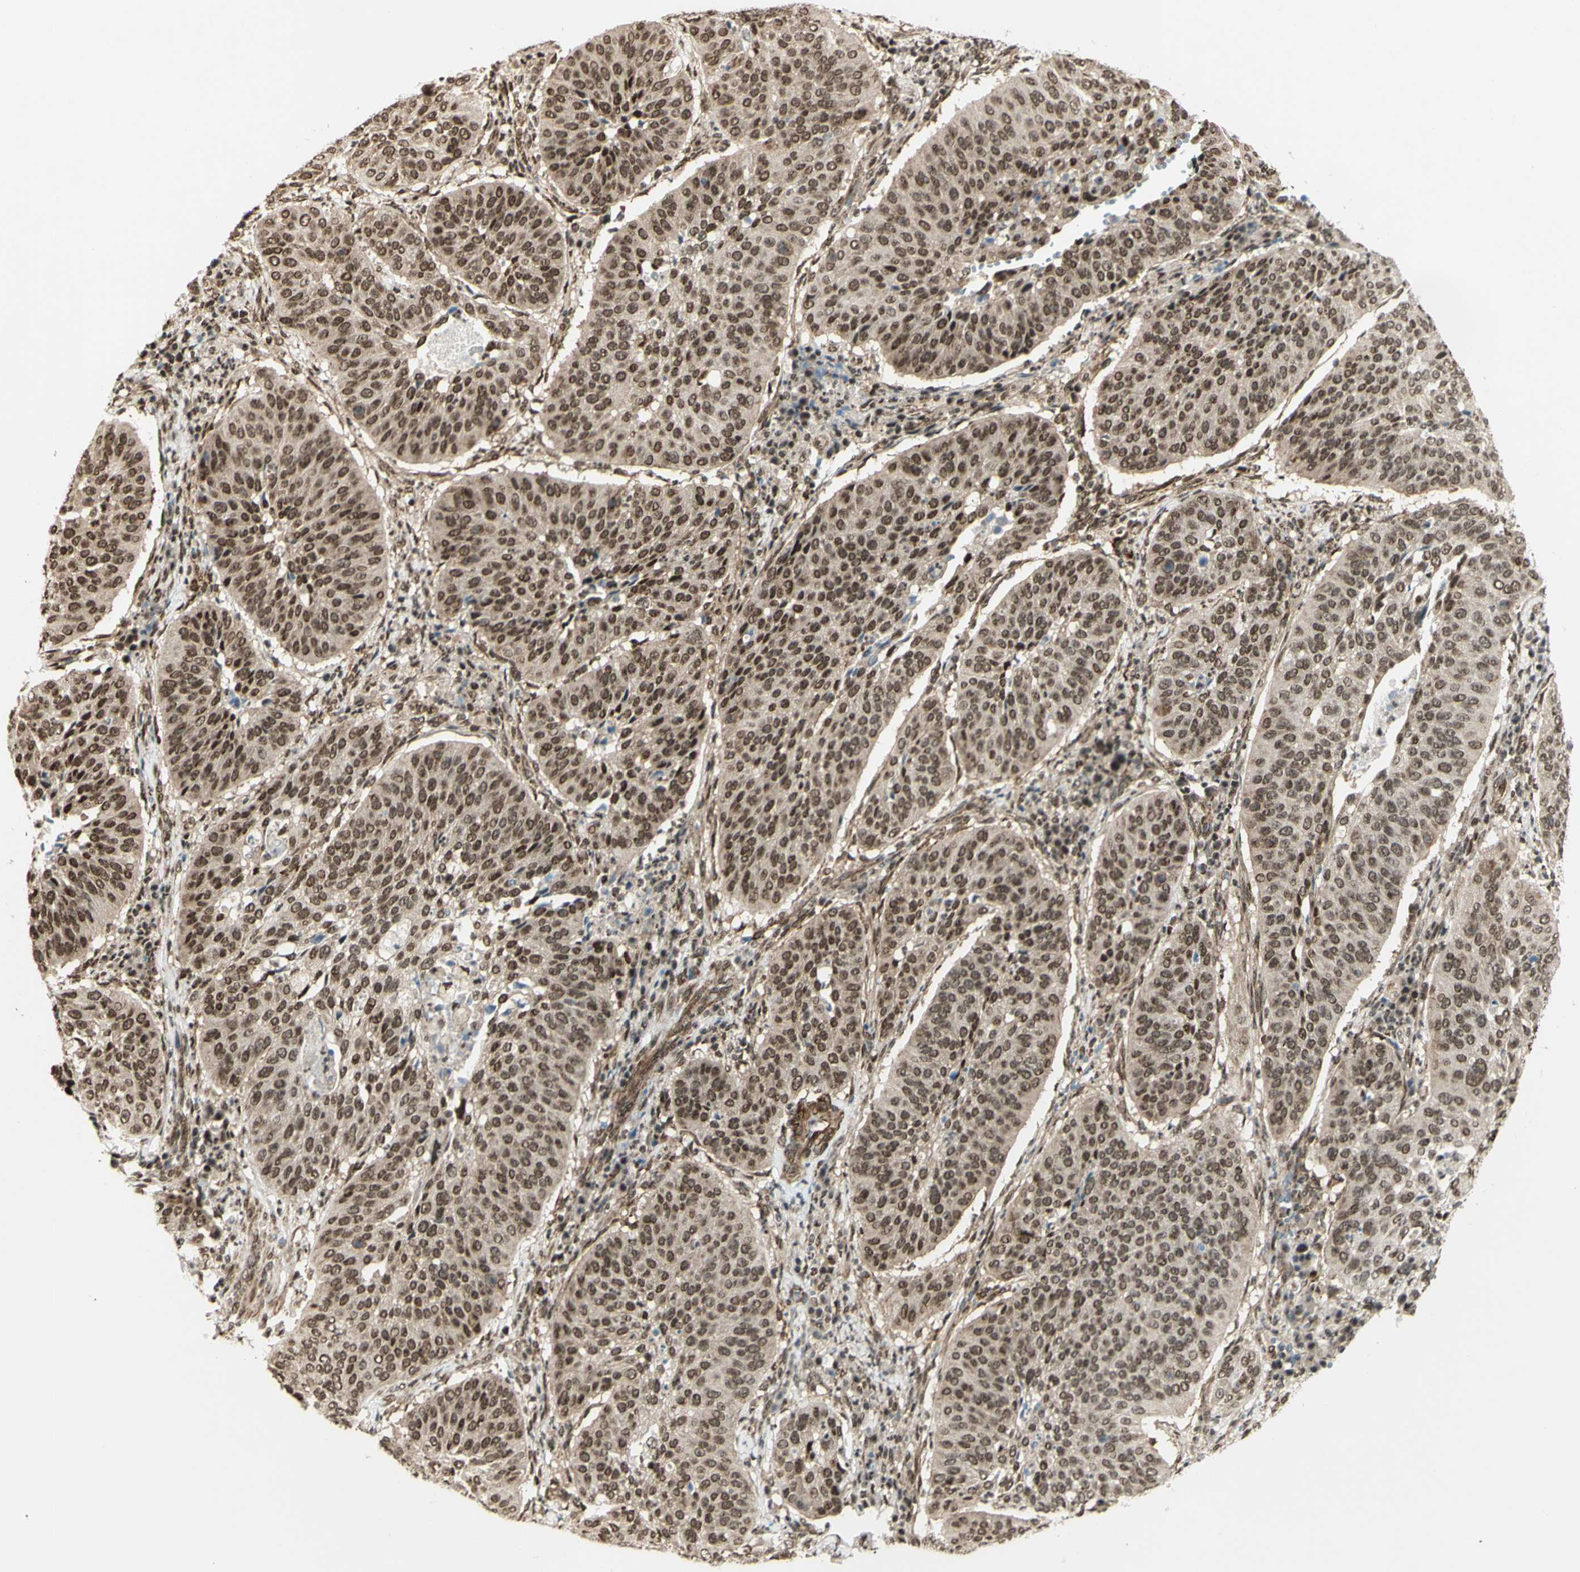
{"staining": {"intensity": "moderate", "quantity": ">75%", "location": "nuclear"}, "tissue": "cervical cancer", "cell_type": "Tumor cells", "image_type": "cancer", "snomed": [{"axis": "morphology", "description": "Normal tissue, NOS"}, {"axis": "morphology", "description": "Squamous cell carcinoma, NOS"}, {"axis": "topography", "description": "Cervix"}], "caption": "Protein expression analysis of human cervical squamous cell carcinoma reveals moderate nuclear staining in about >75% of tumor cells.", "gene": "ZMYM6", "patient": {"sex": "female", "age": 39}}